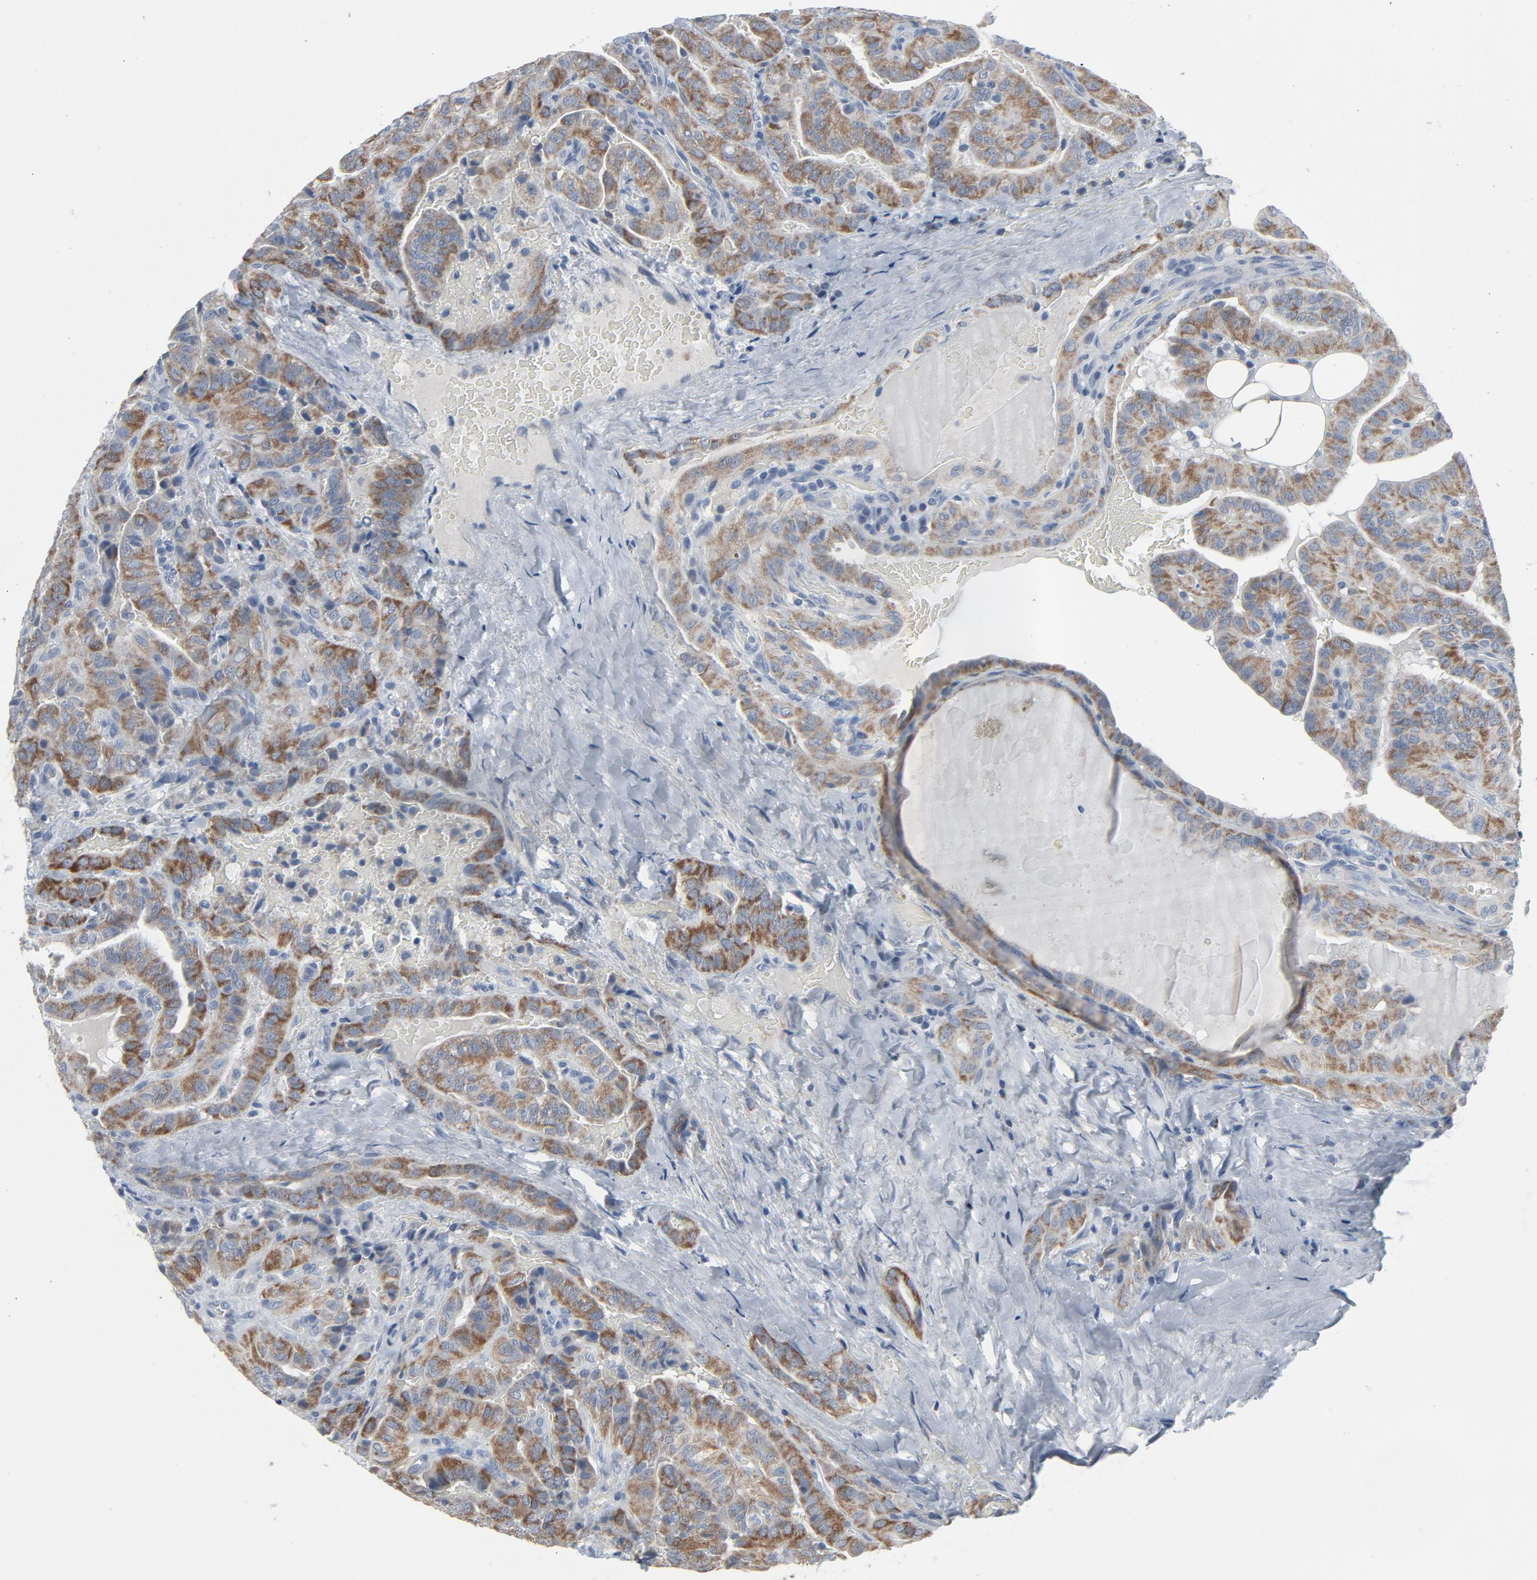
{"staining": {"intensity": "moderate", "quantity": "25%-75%", "location": "cytoplasmic/membranous"}, "tissue": "thyroid cancer", "cell_type": "Tumor cells", "image_type": "cancer", "snomed": [{"axis": "morphology", "description": "Papillary adenocarcinoma, NOS"}, {"axis": "topography", "description": "Thyroid gland"}], "caption": "The immunohistochemical stain labels moderate cytoplasmic/membranous staining in tumor cells of thyroid cancer (papillary adenocarcinoma) tissue. (IHC, brightfield microscopy, high magnification).", "gene": "GPX2", "patient": {"sex": "male", "age": 77}}